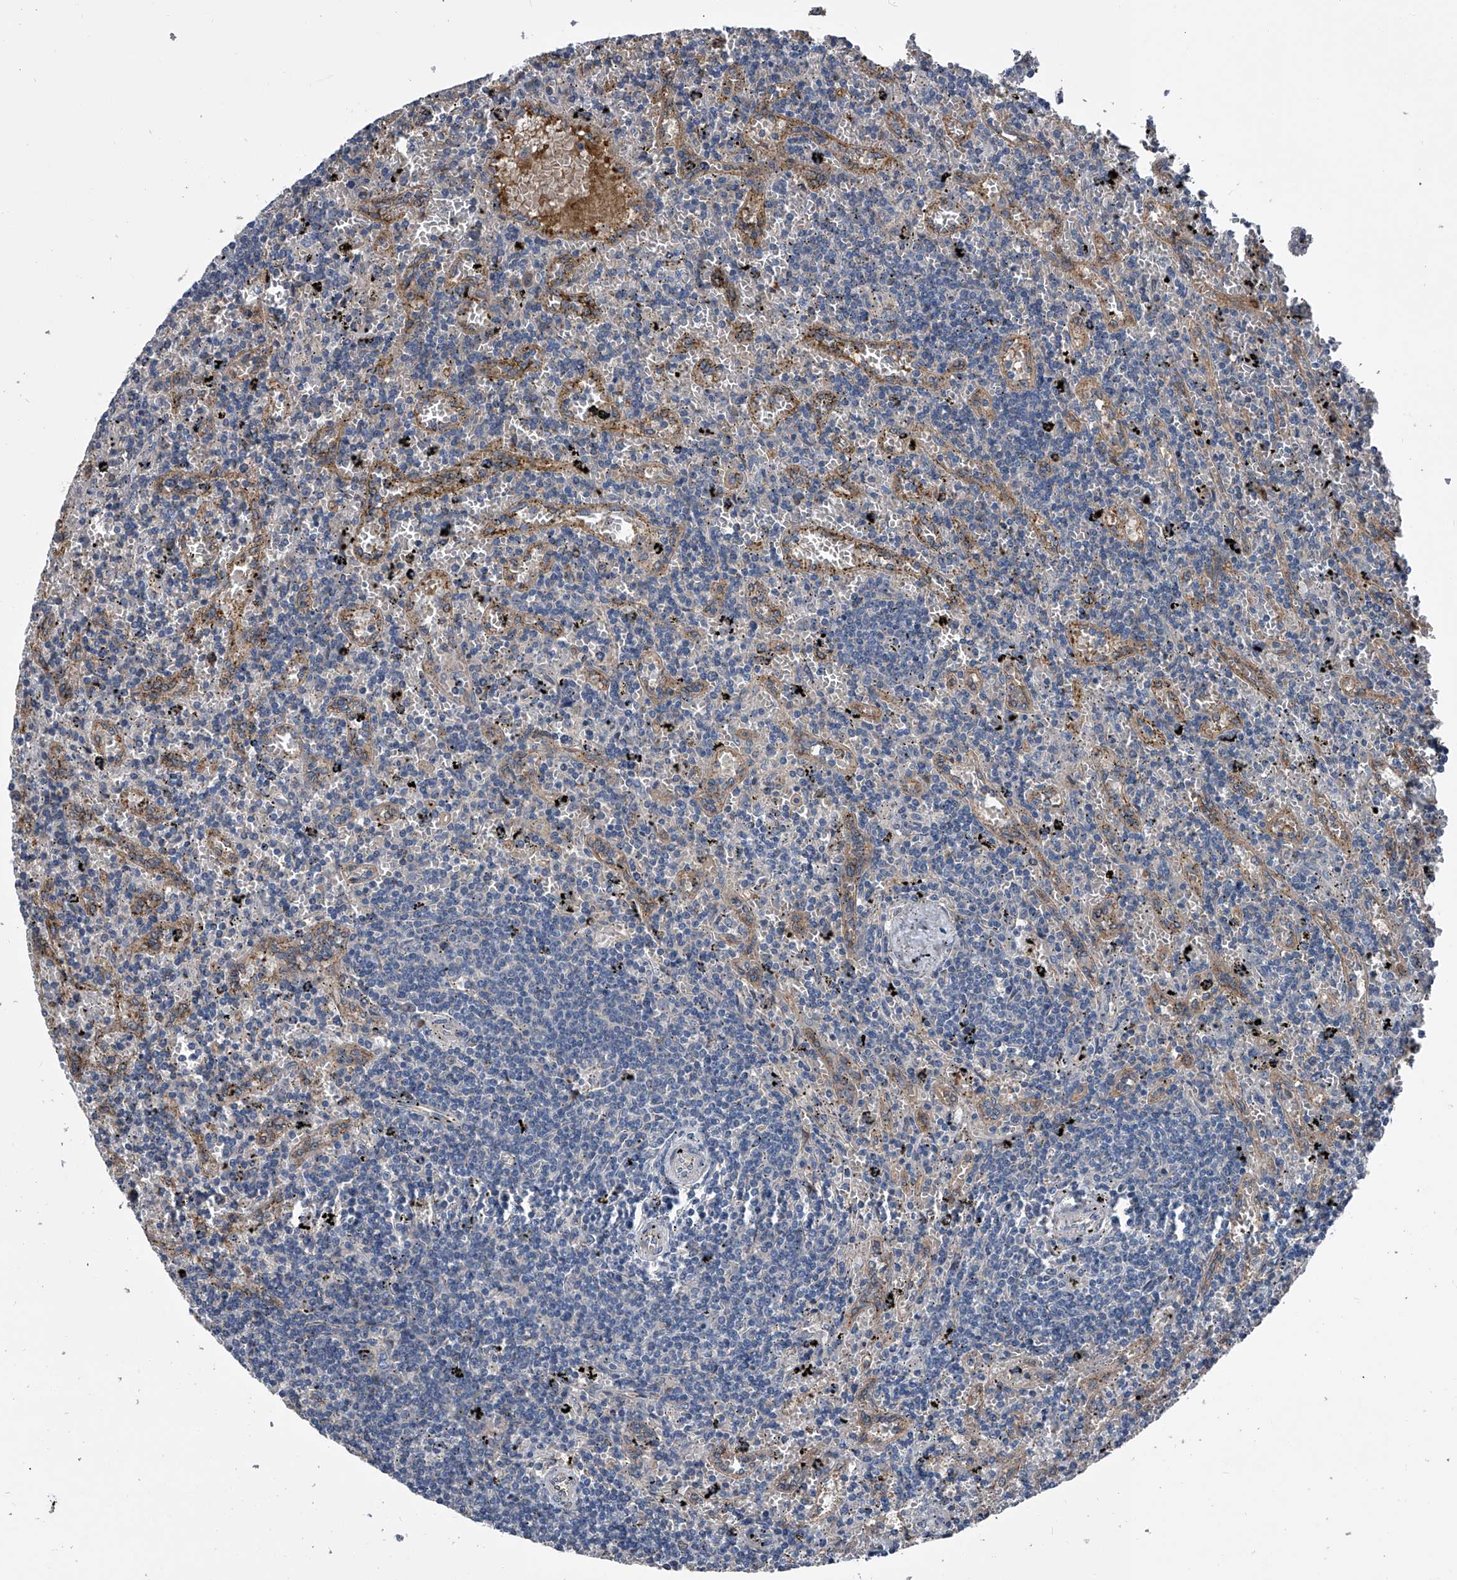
{"staining": {"intensity": "negative", "quantity": "none", "location": "none"}, "tissue": "lymphoma", "cell_type": "Tumor cells", "image_type": "cancer", "snomed": [{"axis": "morphology", "description": "Malignant lymphoma, non-Hodgkin's type, Low grade"}, {"axis": "topography", "description": "Spleen"}], "caption": "This is a photomicrograph of IHC staining of lymphoma, which shows no staining in tumor cells.", "gene": "KIF13A", "patient": {"sex": "male", "age": 76}}